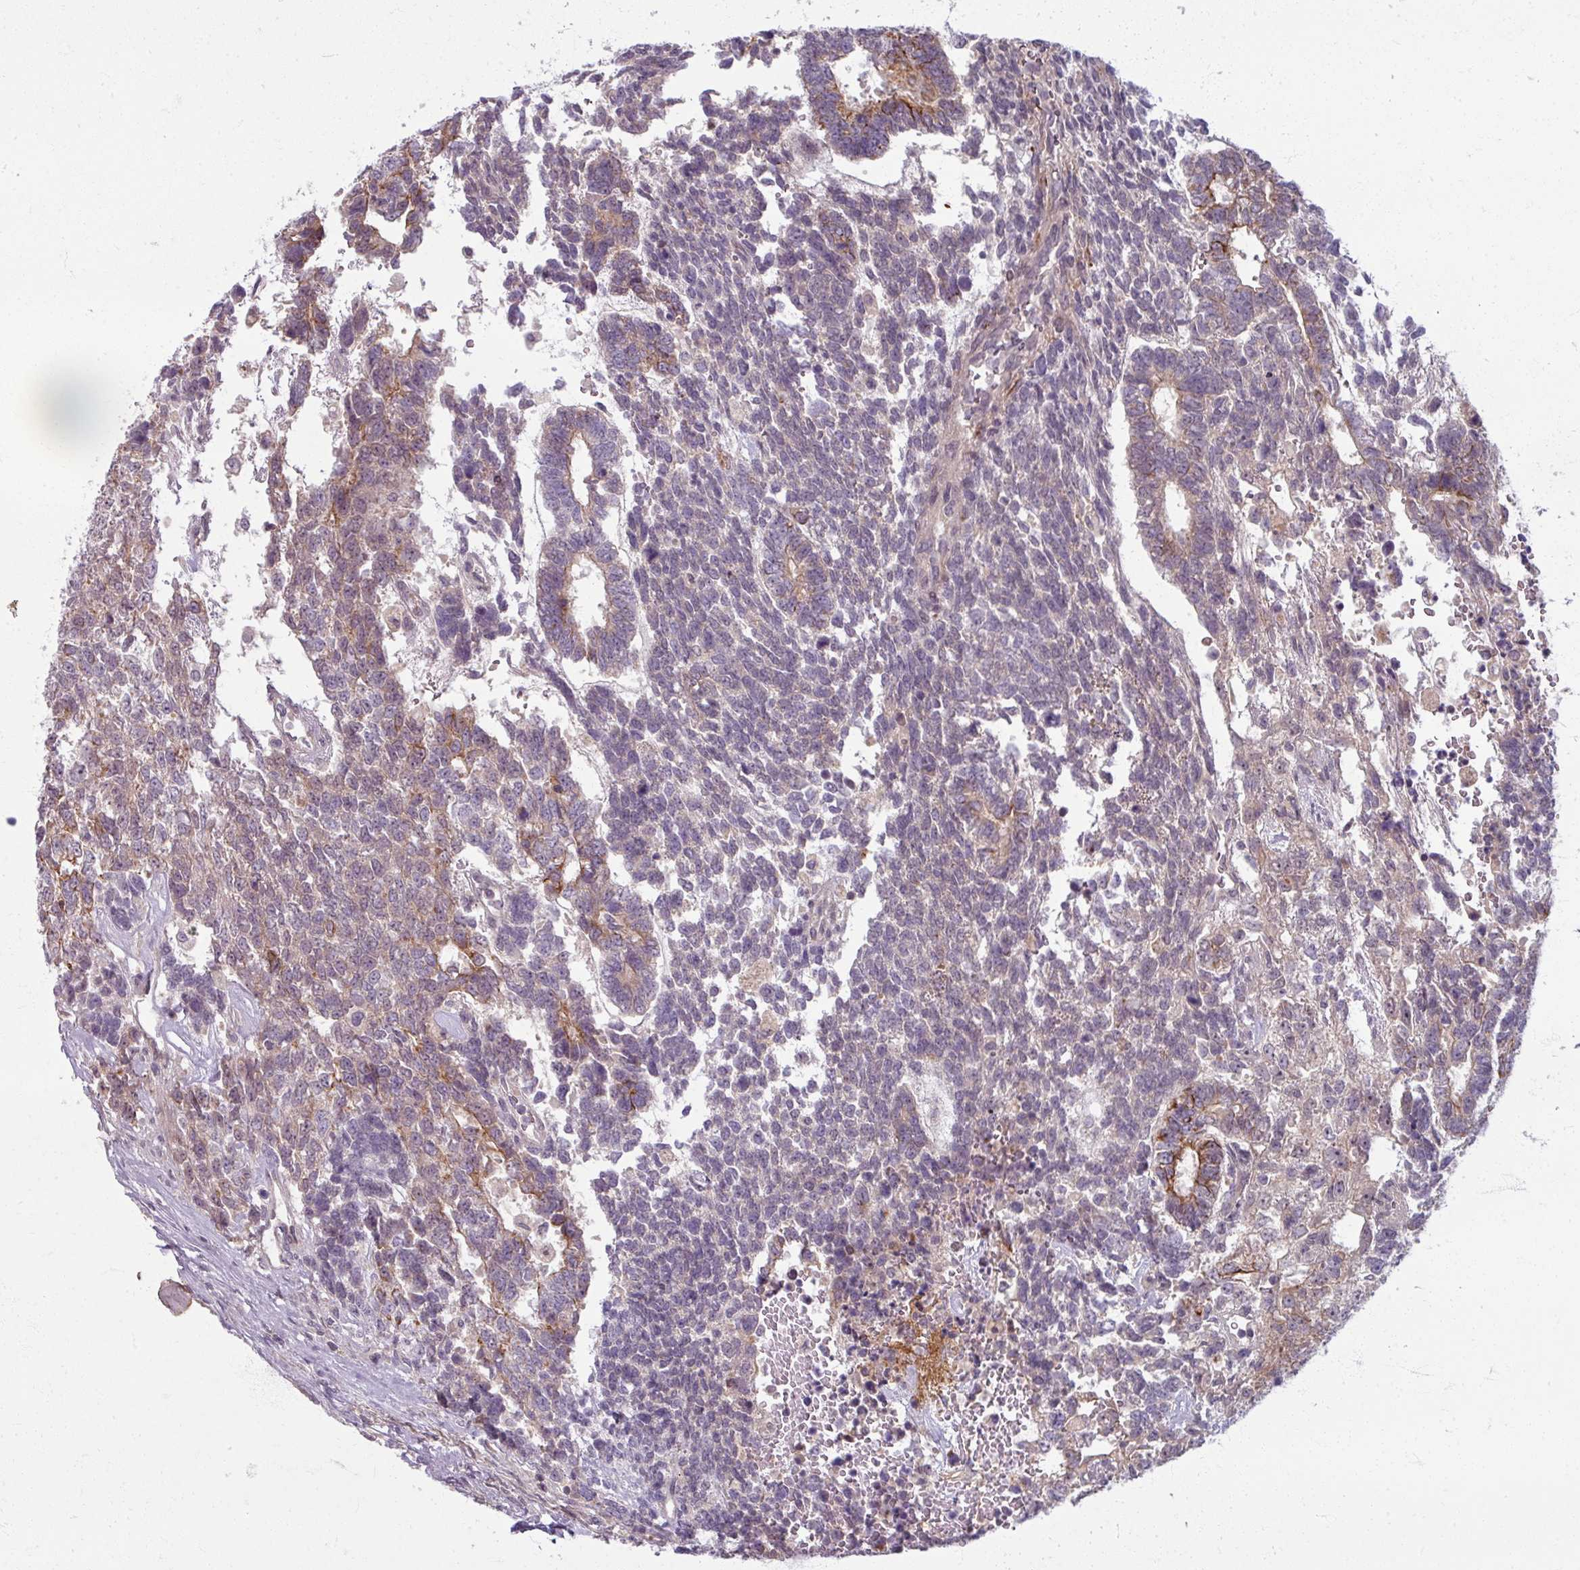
{"staining": {"intensity": "moderate", "quantity": "<25%", "location": "cytoplasmic/membranous"}, "tissue": "testis cancer", "cell_type": "Tumor cells", "image_type": "cancer", "snomed": [{"axis": "morphology", "description": "Carcinoma, Embryonal, NOS"}, {"axis": "topography", "description": "Testis"}], "caption": "The image displays a brown stain indicating the presence of a protein in the cytoplasmic/membranous of tumor cells in testis embryonal carcinoma.", "gene": "TTLL7", "patient": {"sex": "male", "age": 23}}